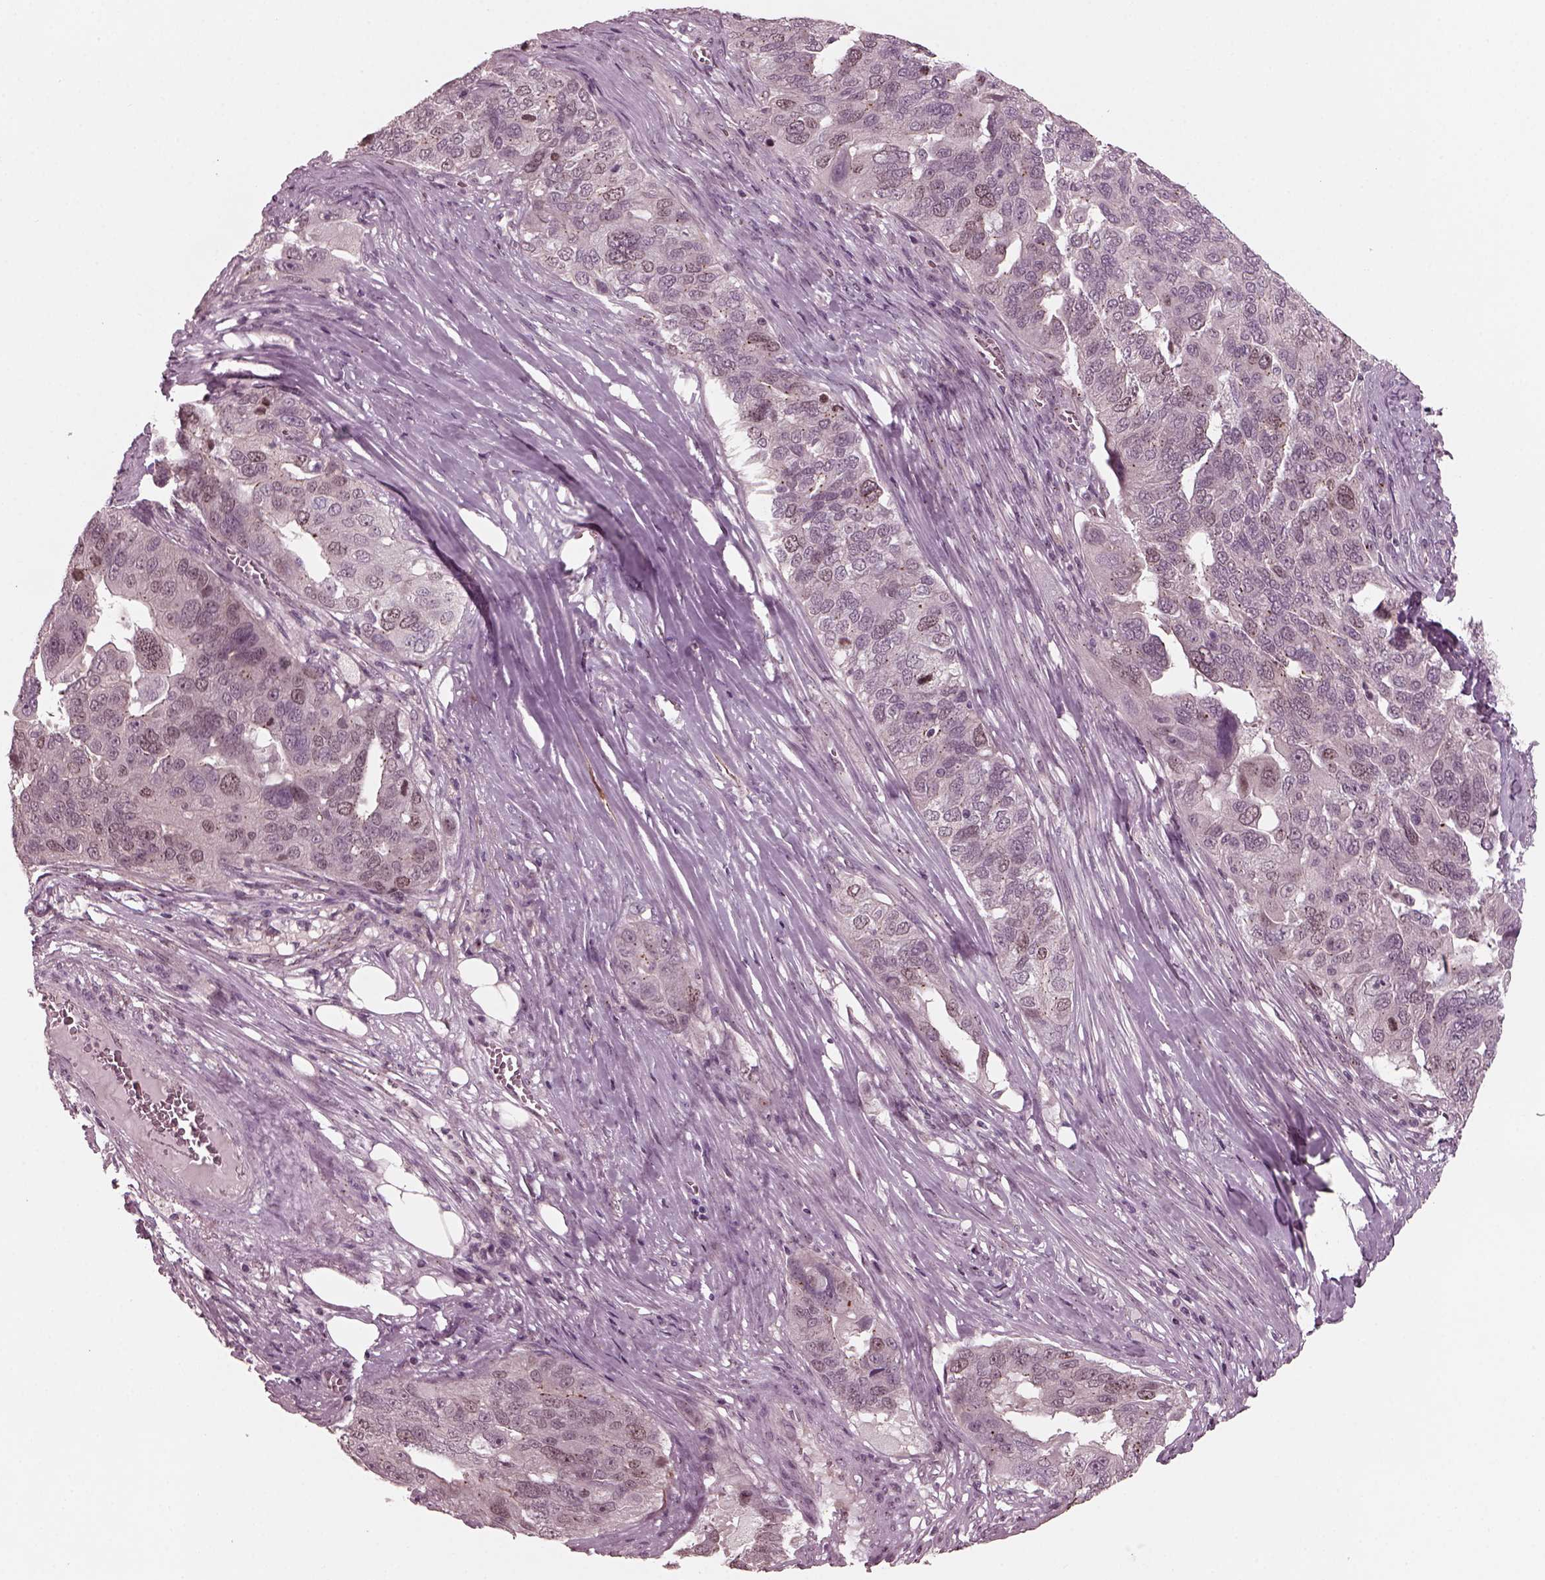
{"staining": {"intensity": "negative", "quantity": "none", "location": "none"}, "tissue": "ovarian cancer", "cell_type": "Tumor cells", "image_type": "cancer", "snomed": [{"axis": "morphology", "description": "Carcinoma, endometroid"}, {"axis": "topography", "description": "Soft tissue"}, {"axis": "topography", "description": "Ovary"}], "caption": "High magnification brightfield microscopy of ovarian cancer stained with DAB (3,3'-diaminobenzidine) (brown) and counterstained with hematoxylin (blue): tumor cells show no significant positivity.", "gene": "SAXO1", "patient": {"sex": "female", "age": 52}}